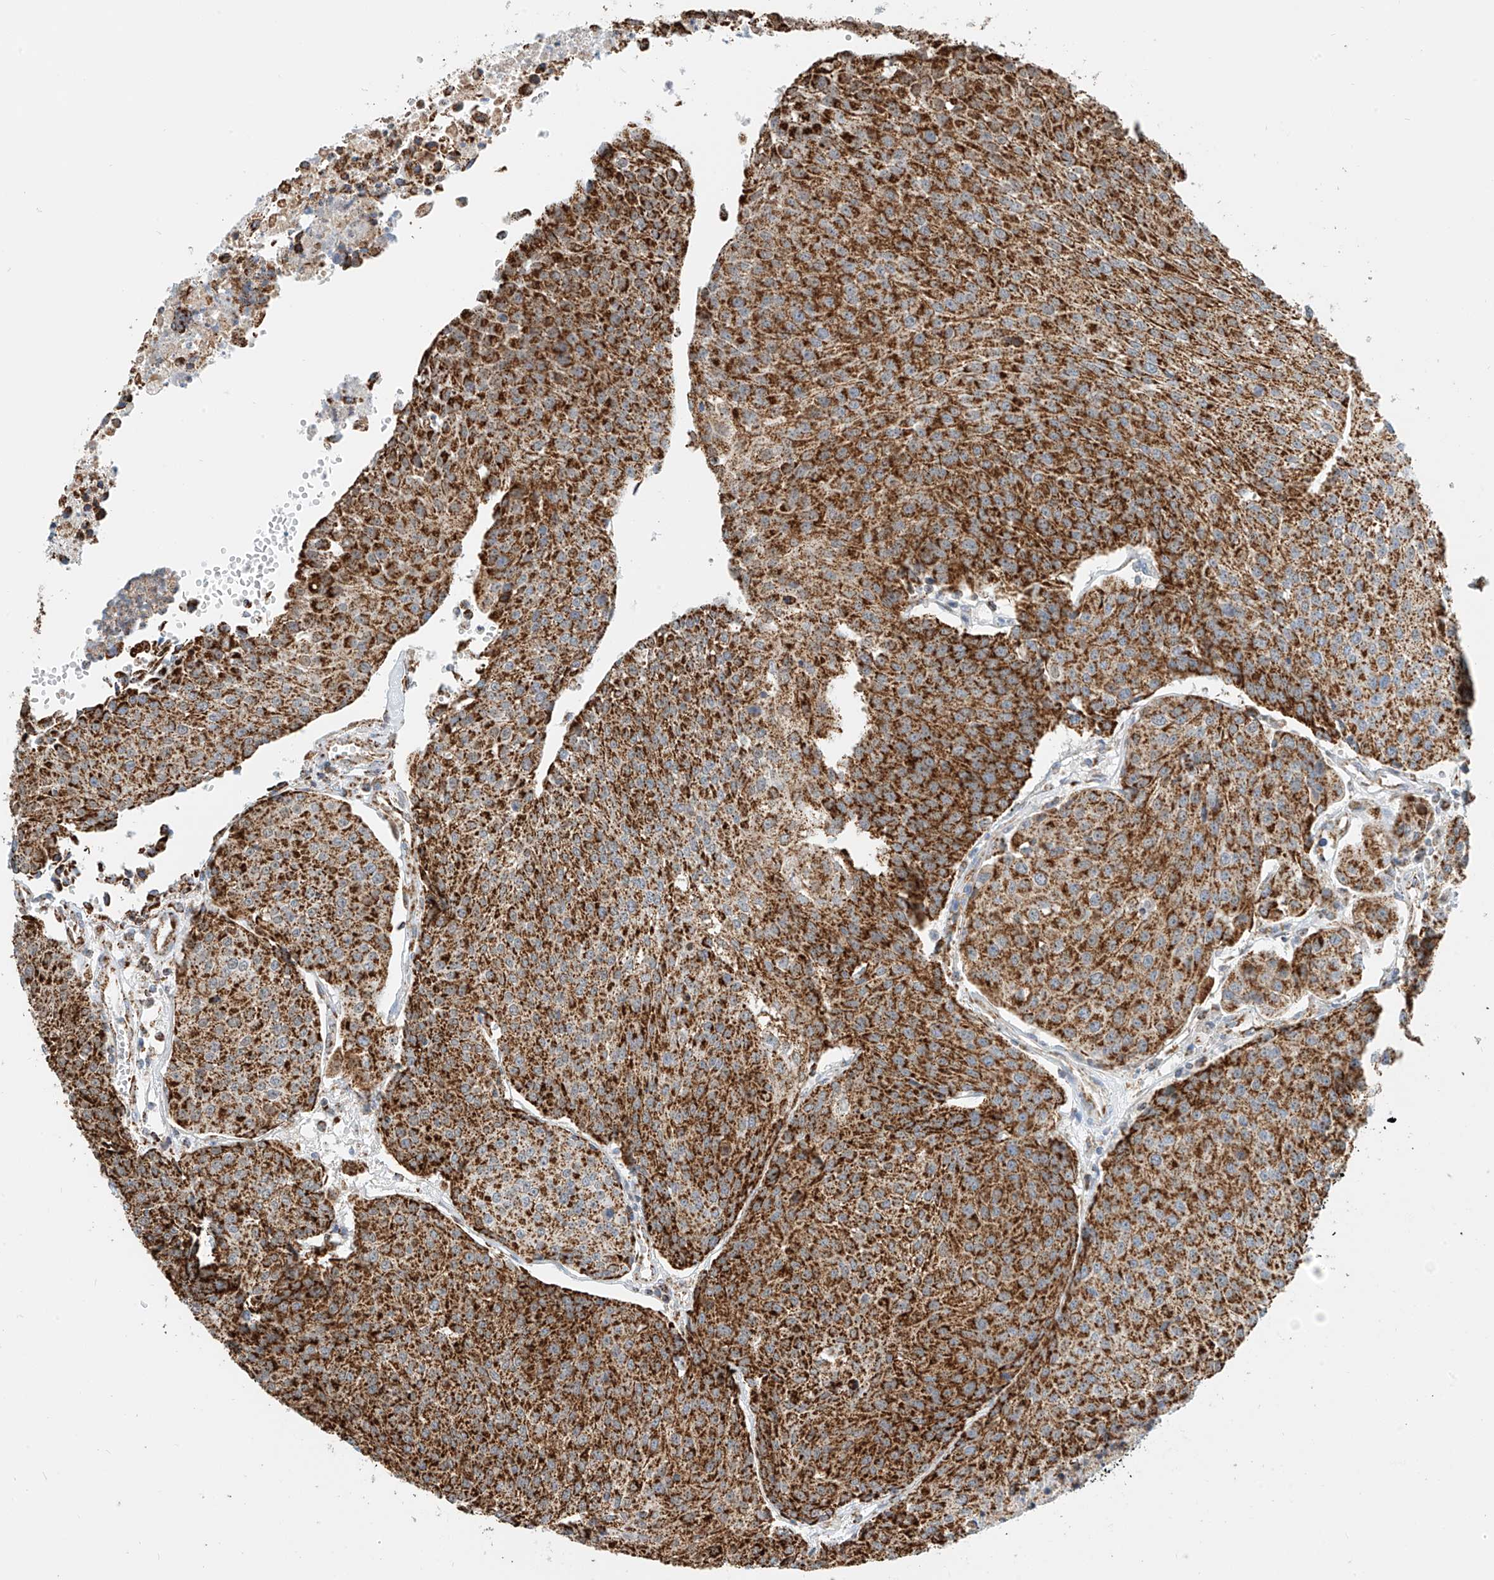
{"staining": {"intensity": "strong", "quantity": ">75%", "location": "cytoplasmic/membranous"}, "tissue": "urothelial cancer", "cell_type": "Tumor cells", "image_type": "cancer", "snomed": [{"axis": "morphology", "description": "Urothelial carcinoma, High grade"}, {"axis": "topography", "description": "Urinary bladder"}], "caption": "Immunohistochemistry staining of urothelial cancer, which displays high levels of strong cytoplasmic/membranous expression in about >75% of tumor cells indicating strong cytoplasmic/membranous protein positivity. The staining was performed using DAB (3,3'-diaminobenzidine) (brown) for protein detection and nuclei were counterstained in hematoxylin (blue).", "gene": "PPA2", "patient": {"sex": "female", "age": 85}}